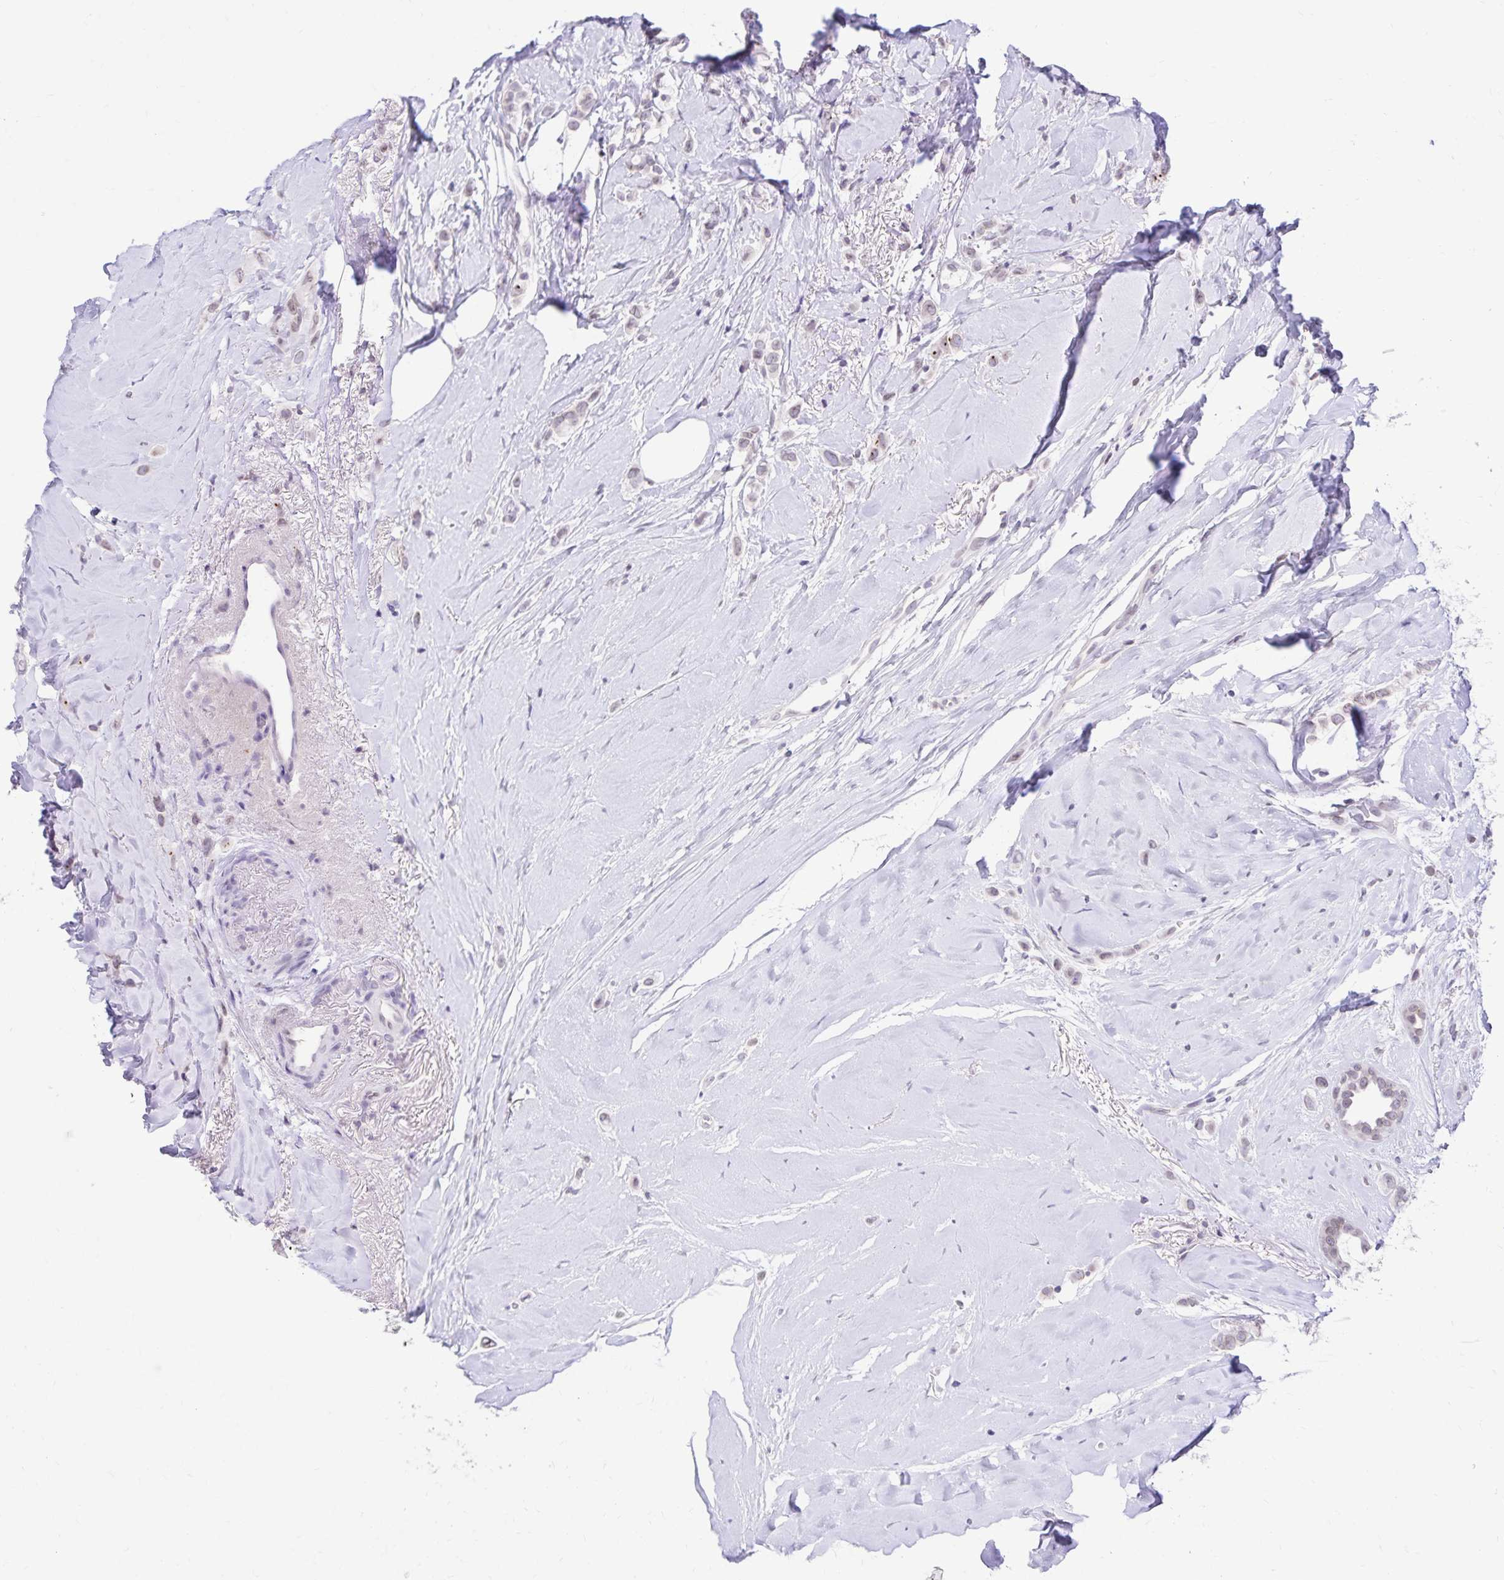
{"staining": {"intensity": "negative", "quantity": "none", "location": "none"}, "tissue": "breast cancer", "cell_type": "Tumor cells", "image_type": "cancer", "snomed": [{"axis": "morphology", "description": "Lobular carcinoma"}, {"axis": "topography", "description": "Breast"}], "caption": "Photomicrograph shows no protein staining in tumor cells of breast cancer tissue. (Brightfield microscopy of DAB (3,3'-diaminobenzidine) IHC at high magnification).", "gene": "FAM166C", "patient": {"sex": "female", "age": 66}}